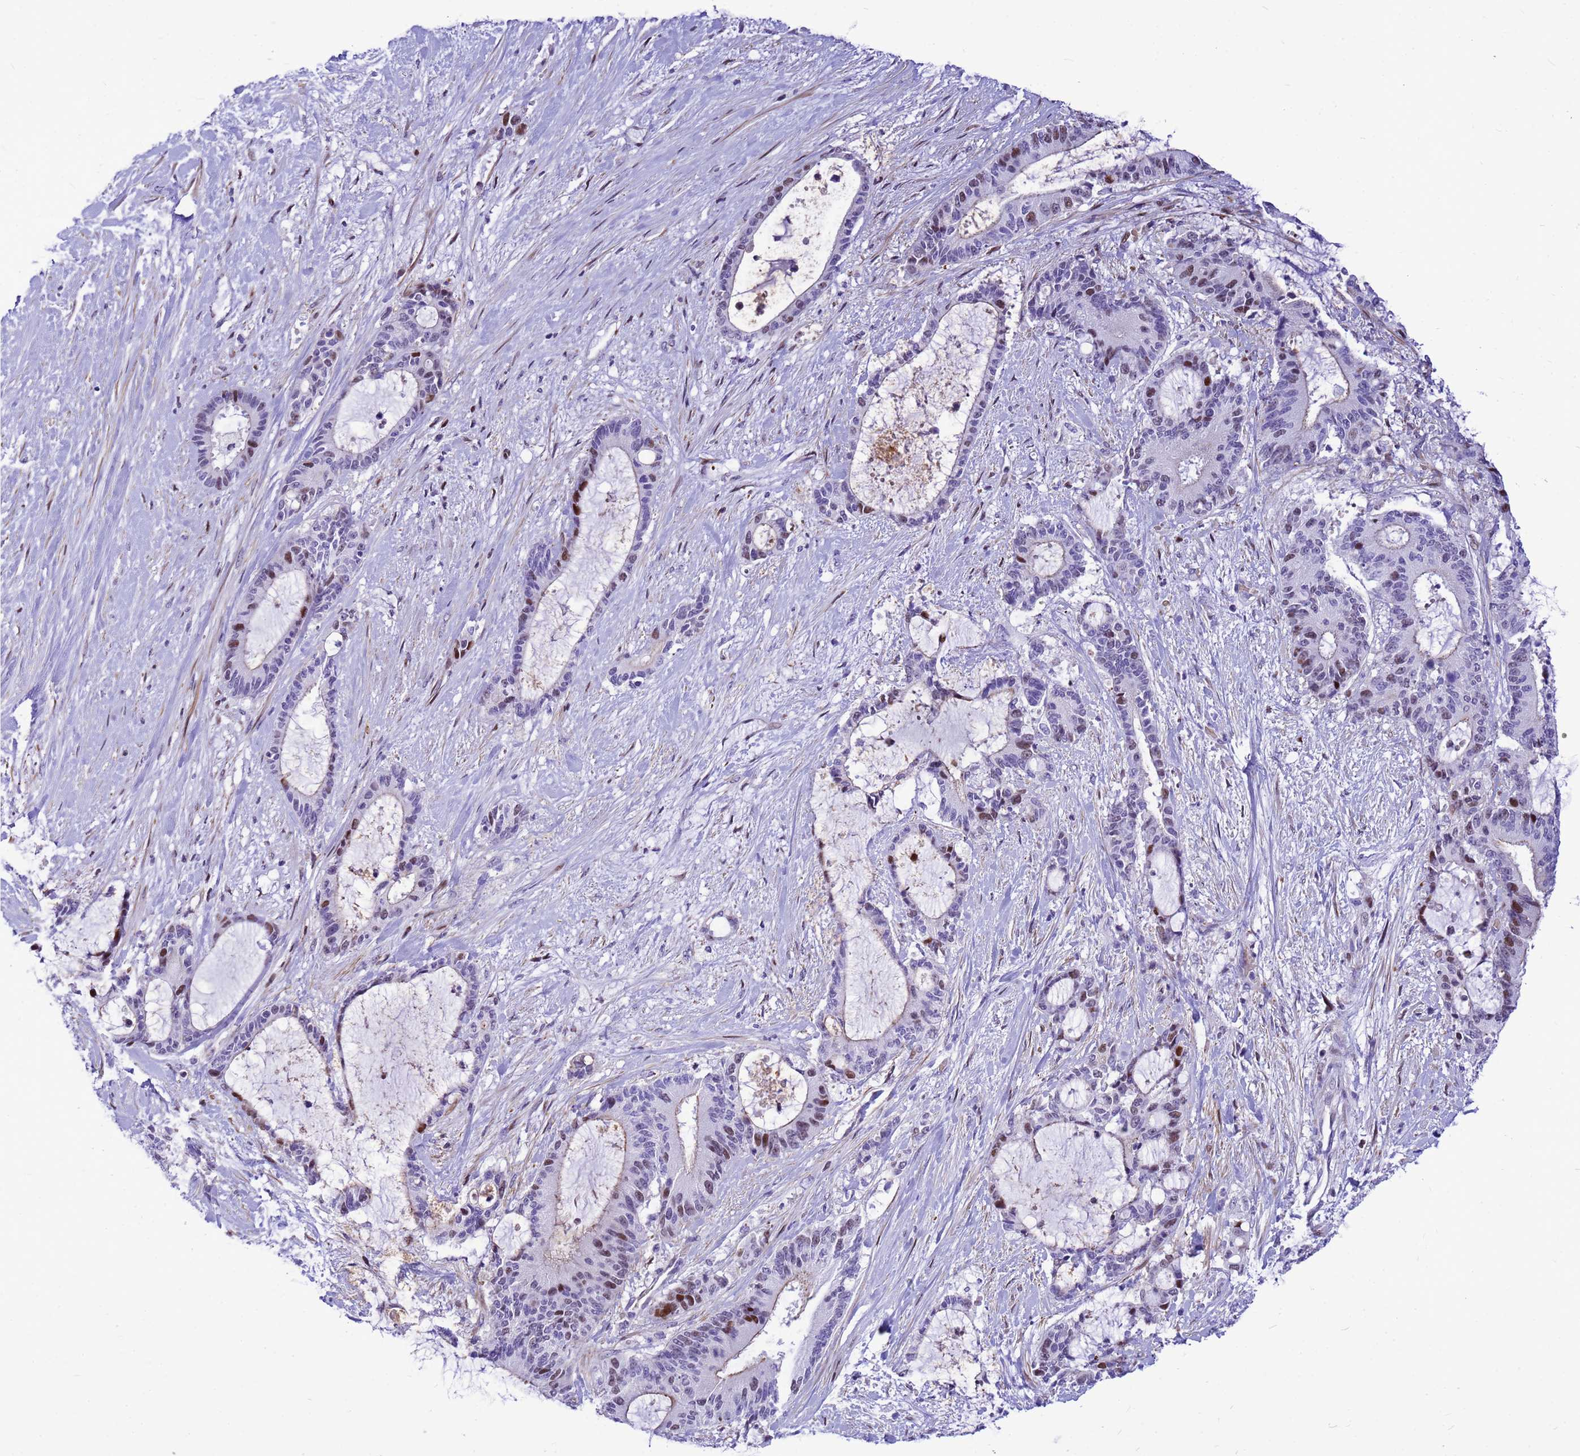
{"staining": {"intensity": "moderate", "quantity": "<25%", "location": "nuclear"}, "tissue": "liver cancer", "cell_type": "Tumor cells", "image_type": "cancer", "snomed": [{"axis": "morphology", "description": "Normal tissue, NOS"}, {"axis": "morphology", "description": "Cholangiocarcinoma"}, {"axis": "topography", "description": "Liver"}, {"axis": "topography", "description": "Peripheral nerve tissue"}], "caption": "A histopathology image of human liver cancer (cholangiocarcinoma) stained for a protein reveals moderate nuclear brown staining in tumor cells.", "gene": "ADAMTS7", "patient": {"sex": "female", "age": 73}}